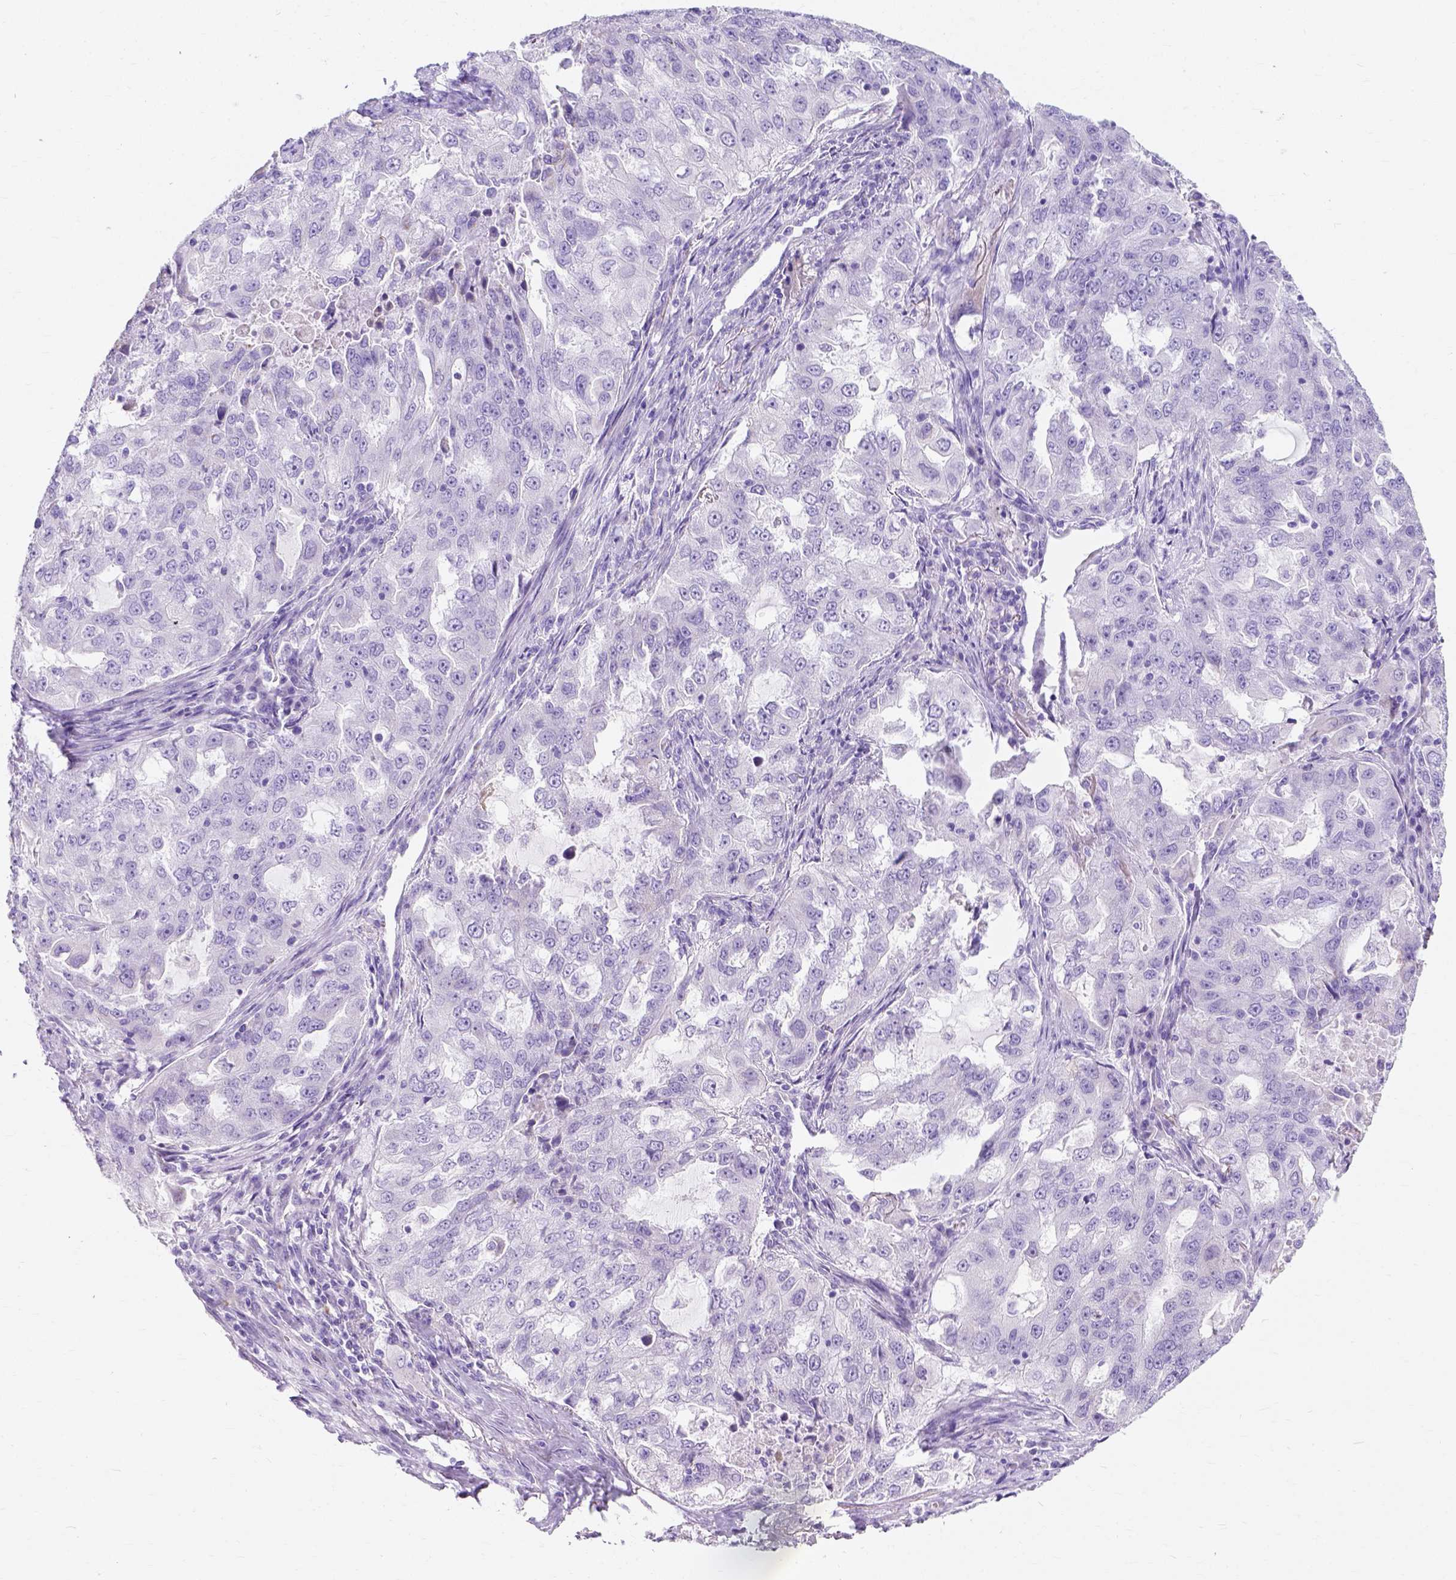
{"staining": {"intensity": "negative", "quantity": "none", "location": "none"}, "tissue": "lung cancer", "cell_type": "Tumor cells", "image_type": "cancer", "snomed": [{"axis": "morphology", "description": "Adenocarcinoma, NOS"}, {"axis": "topography", "description": "Lung"}], "caption": "DAB (3,3'-diaminobenzidine) immunohistochemical staining of lung cancer demonstrates no significant expression in tumor cells.", "gene": "MYH15", "patient": {"sex": "female", "age": 61}}